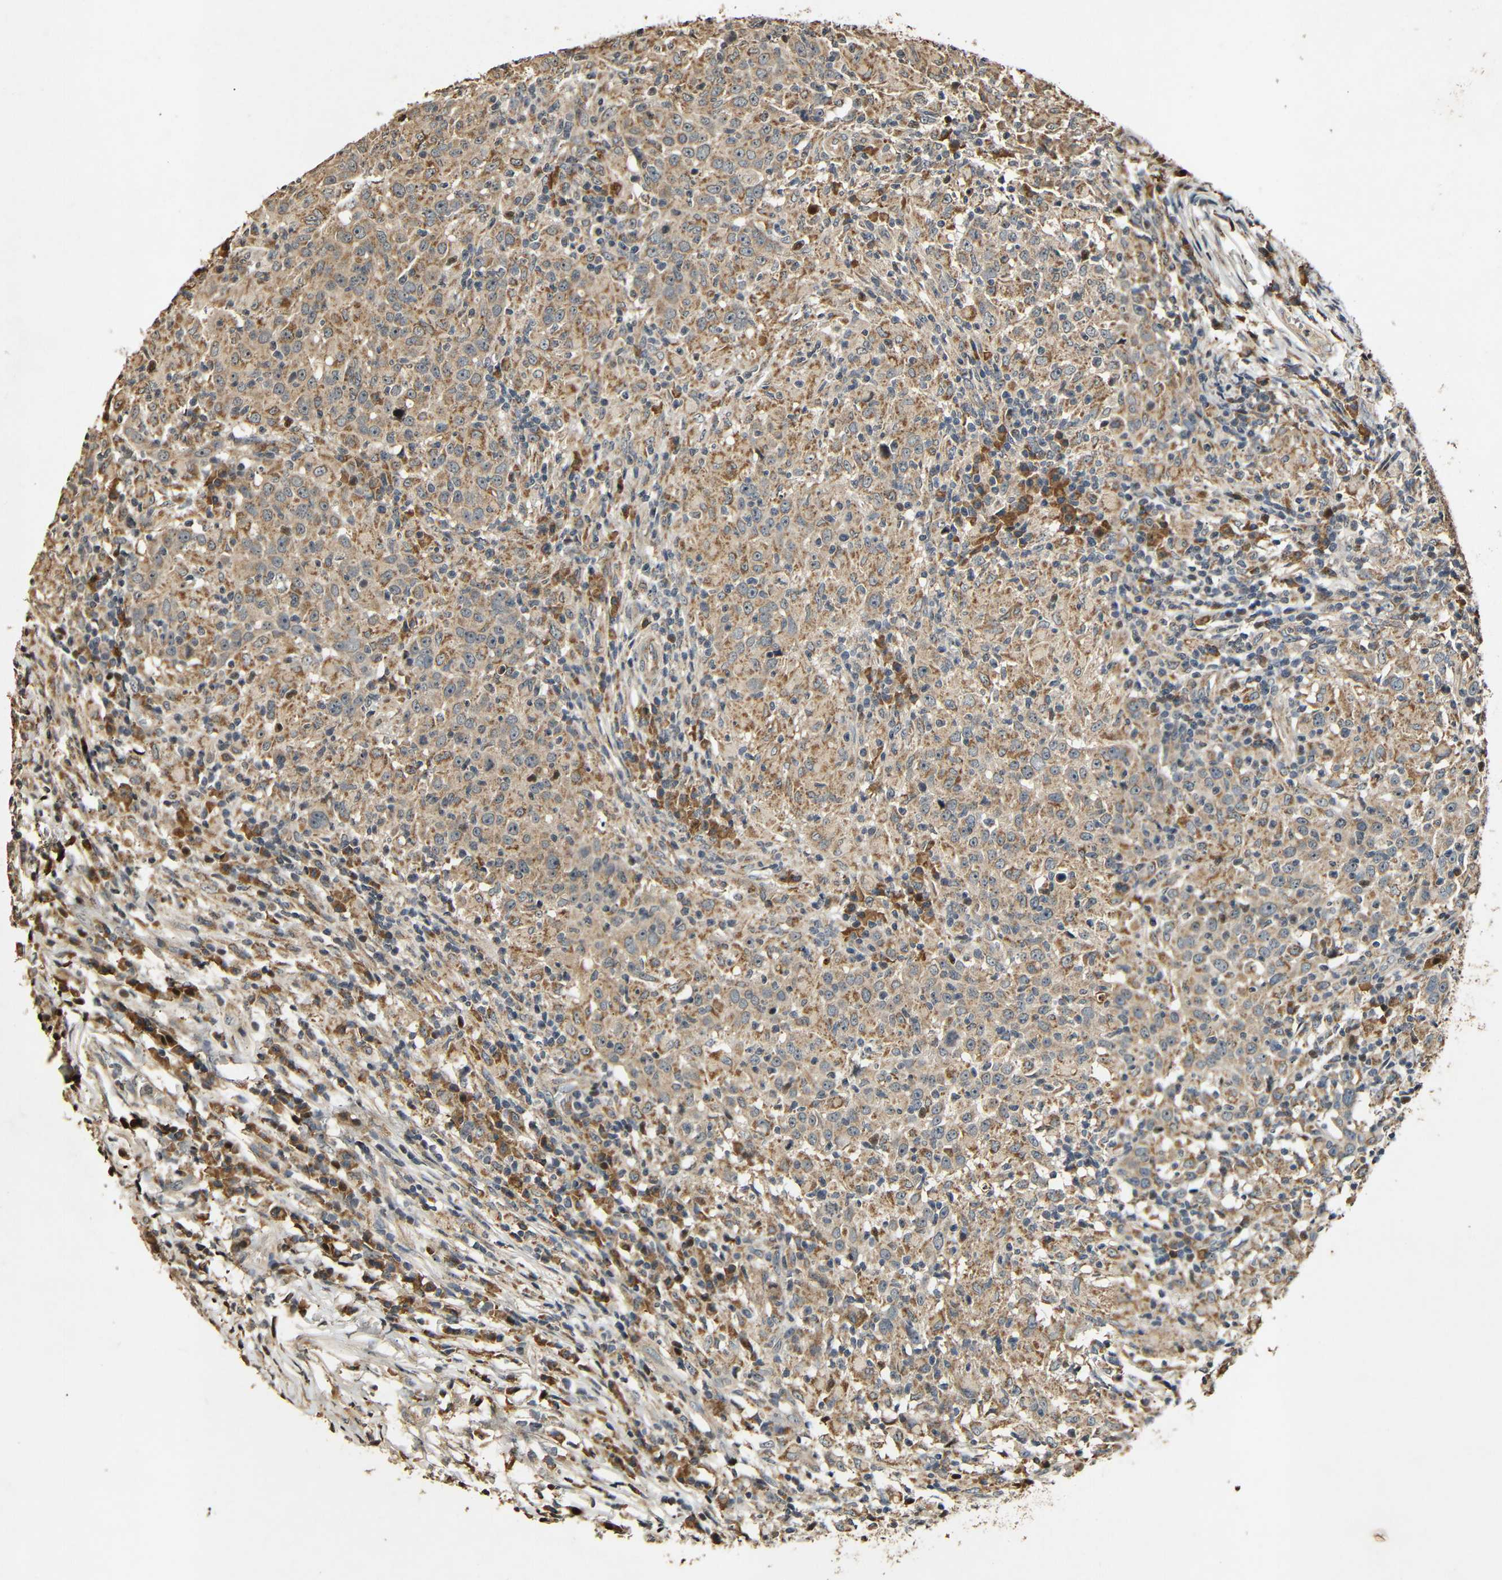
{"staining": {"intensity": "moderate", "quantity": ">75%", "location": "cytoplasmic/membranous"}, "tissue": "head and neck cancer", "cell_type": "Tumor cells", "image_type": "cancer", "snomed": [{"axis": "morphology", "description": "Adenocarcinoma, NOS"}, {"axis": "topography", "description": "Salivary gland"}, {"axis": "topography", "description": "Head-Neck"}], "caption": "Human head and neck adenocarcinoma stained for a protein (brown) demonstrates moderate cytoplasmic/membranous positive positivity in approximately >75% of tumor cells.", "gene": "KAZALD1", "patient": {"sex": "female", "age": 65}}